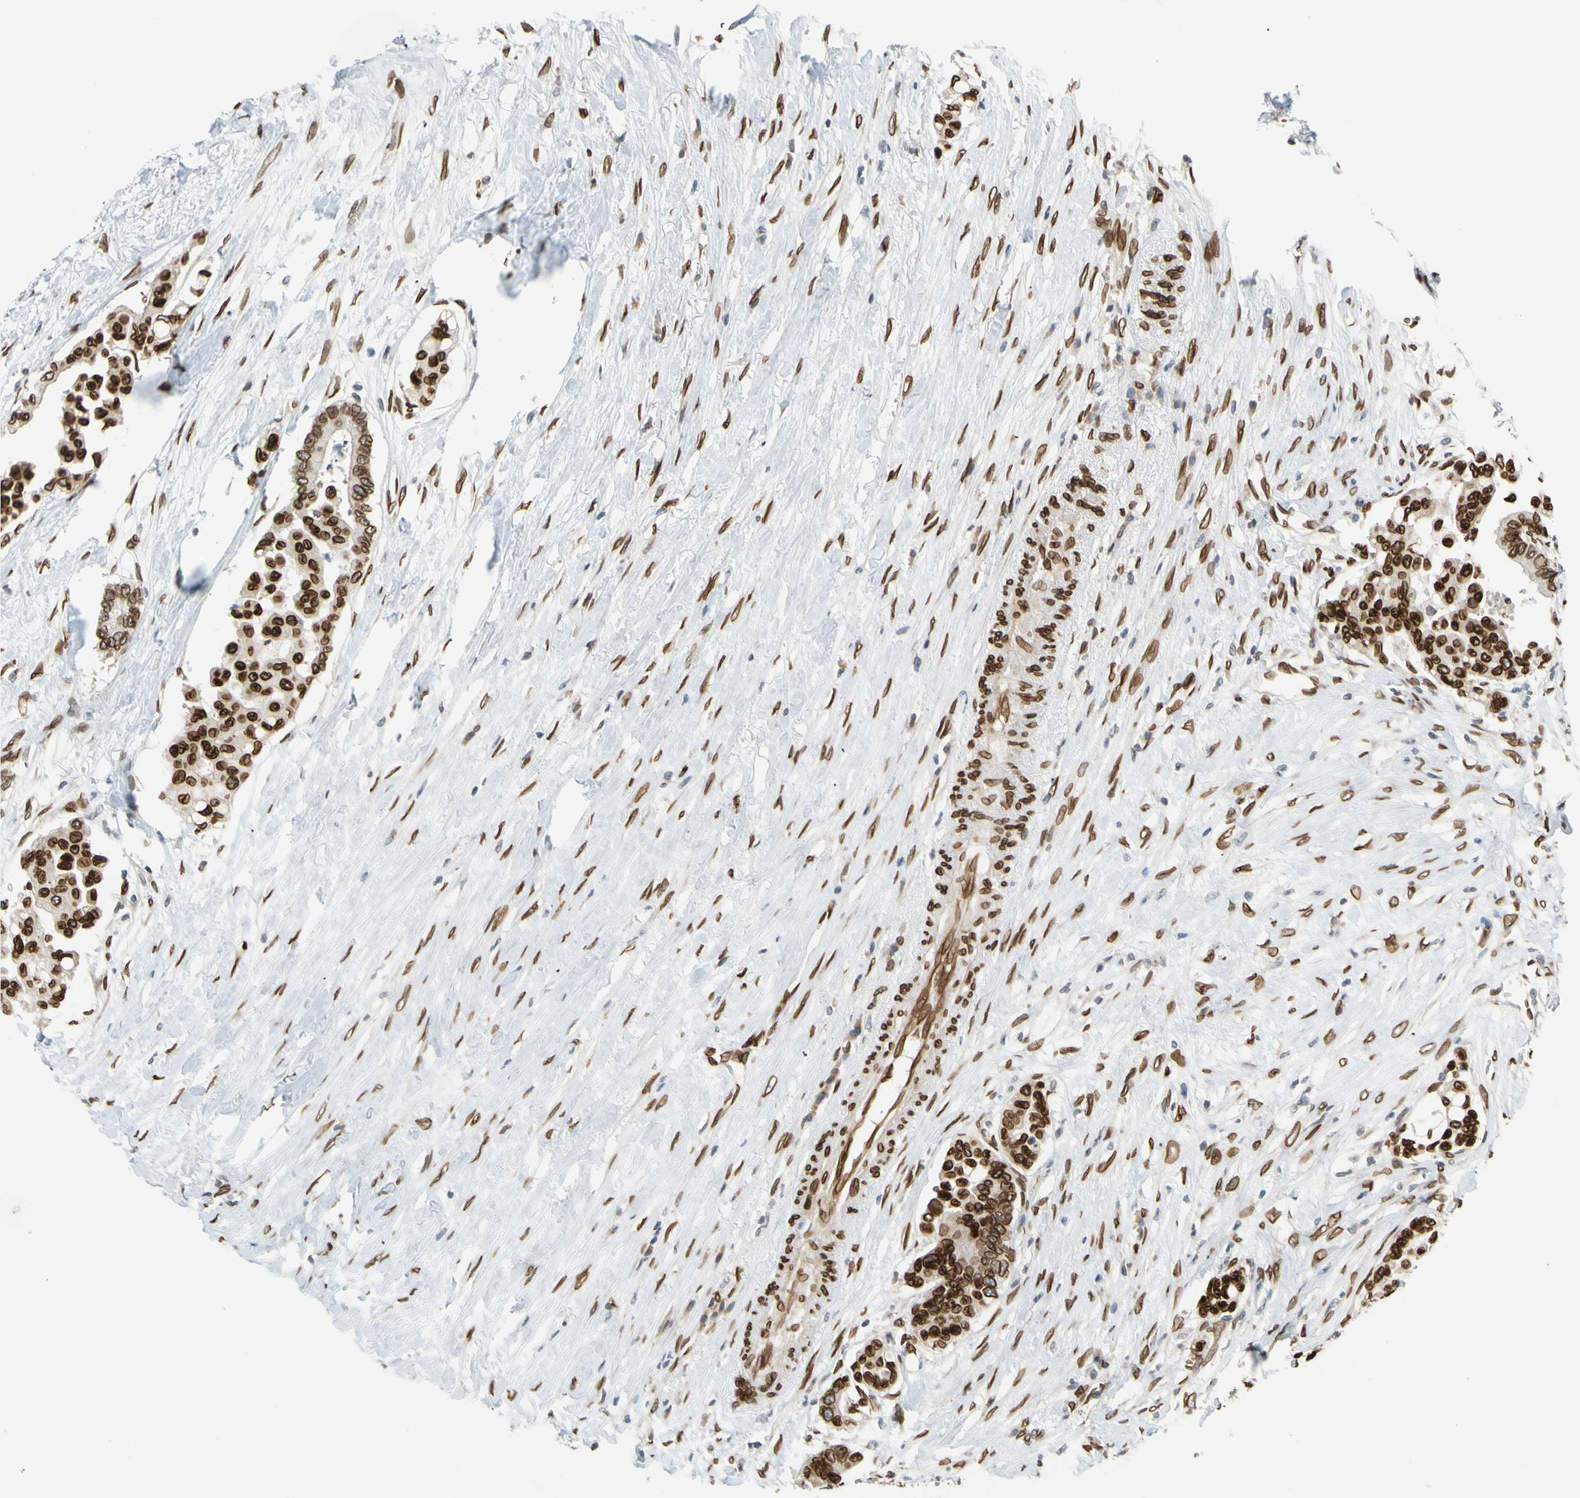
{"staining": {"intensity": "strong", "quantity": ">75%", "location": "cytoplasmic/membranous,nuclear"}, "tissue": "colorectal cancer", "cell_type": "Tumor cells", "image_type": "cancer", "snomed": [{"axis": "morphology", "description": "Normal tissue, NOS"}, {"axis": "morphology", "description": "Adenocarcinoma, NOS"}, {"axis": "topography", "description": "Colon"}], "caption": "Immunohistochemical staining of colorectal cancer (adenocarcinoma) exhibits high levels of strong cytoplasmic/membranous and nuclear staining in approximately >75% of tumor cells.", "gene": "SUN1", "patient": {"sex": "male", "age": 82}}